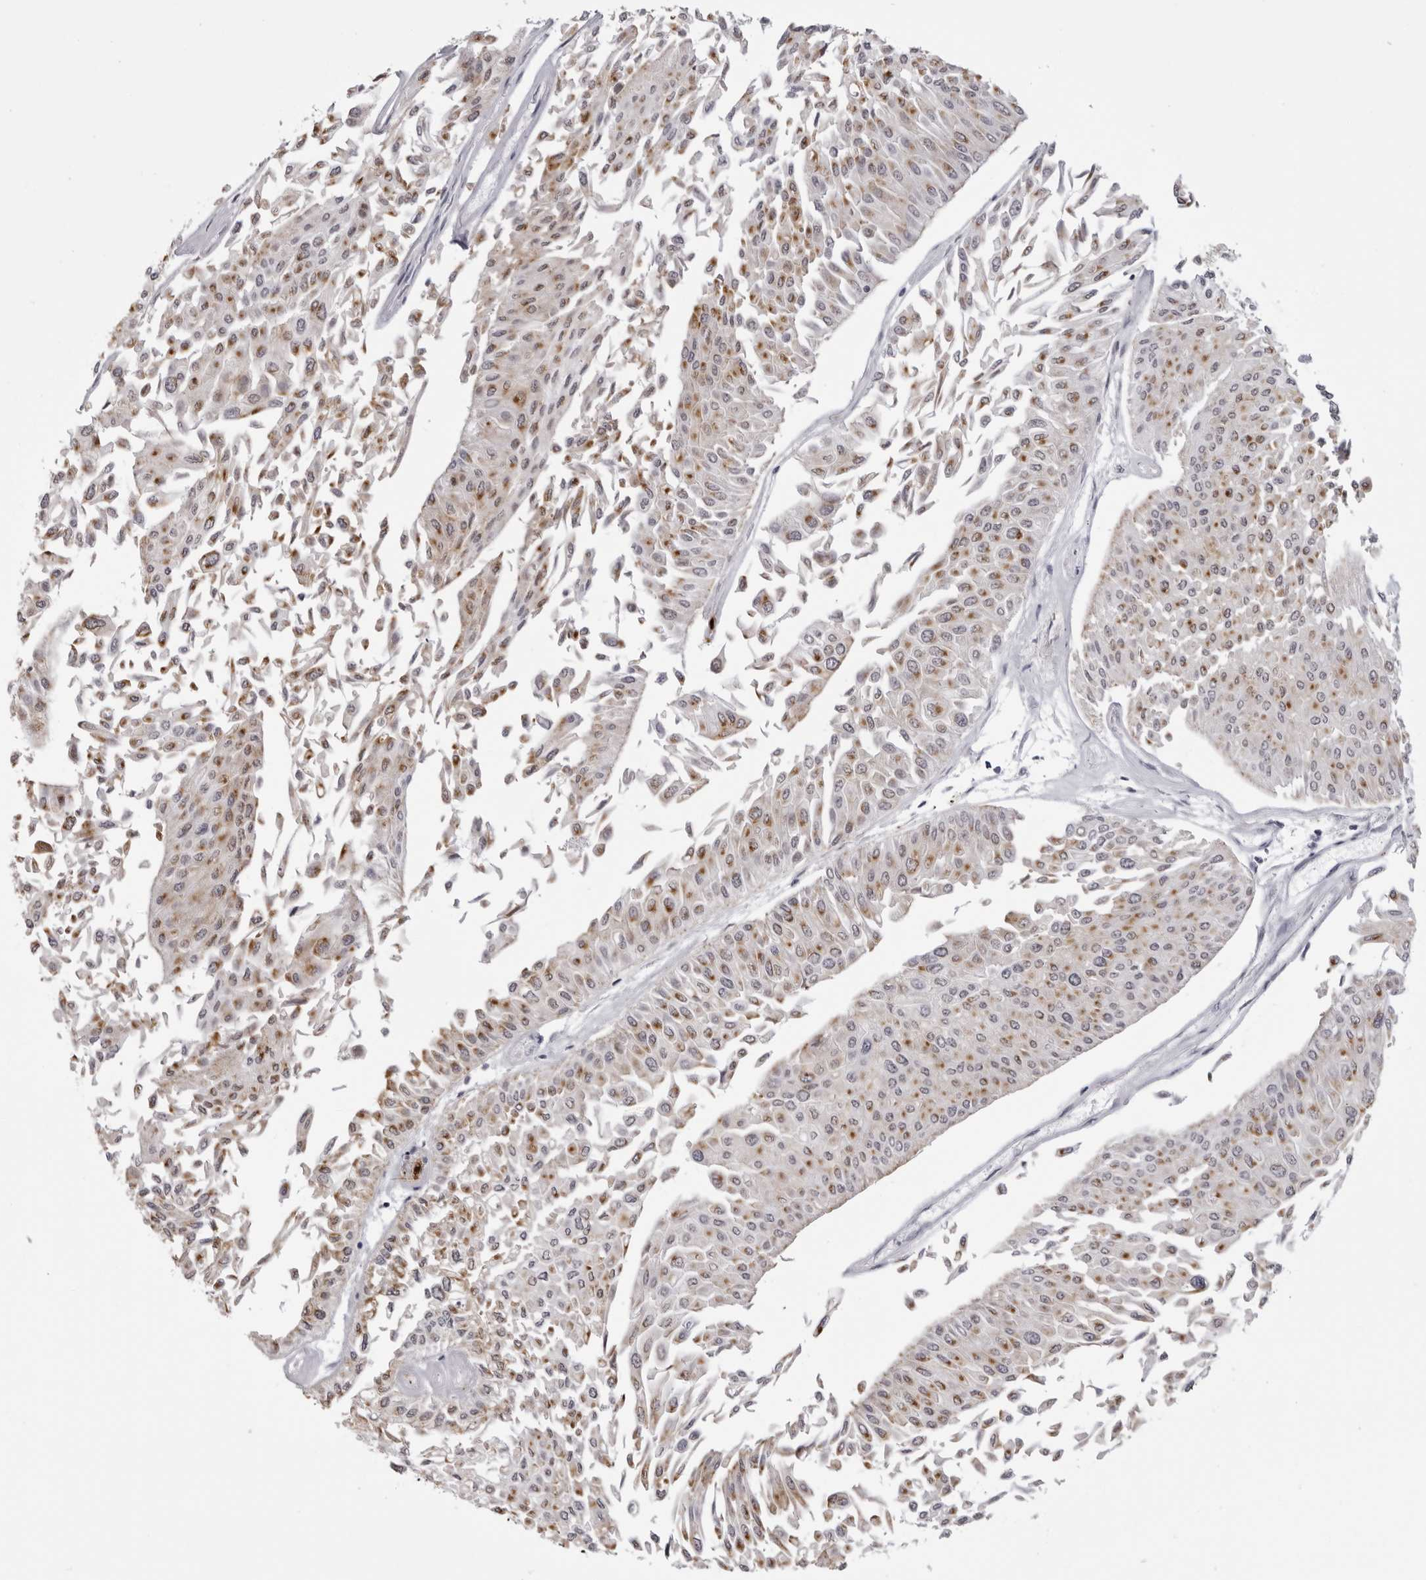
{"staining": {"intensity": "moderate", "quantity": ">75%", "location": "cytoplasmic/membranous"}, "tissue": "urothelial cancer", "cell_type": "Tumor cells", "image_type": "cancer", "snomed": [{"axis": "morphology", "description": "Urothelial carcinoma, Low grade"}, {"axis": "topography", "description": "Urinary bladder"}], "caption": "Brown immunohistochemical staining in human urothelial cancer exhibits moderate cytoplasmic/membranous positivity in approximately >75% of tumor cells.", "gene": "IL31", "patient": {"sex": "male", "age": 67}}